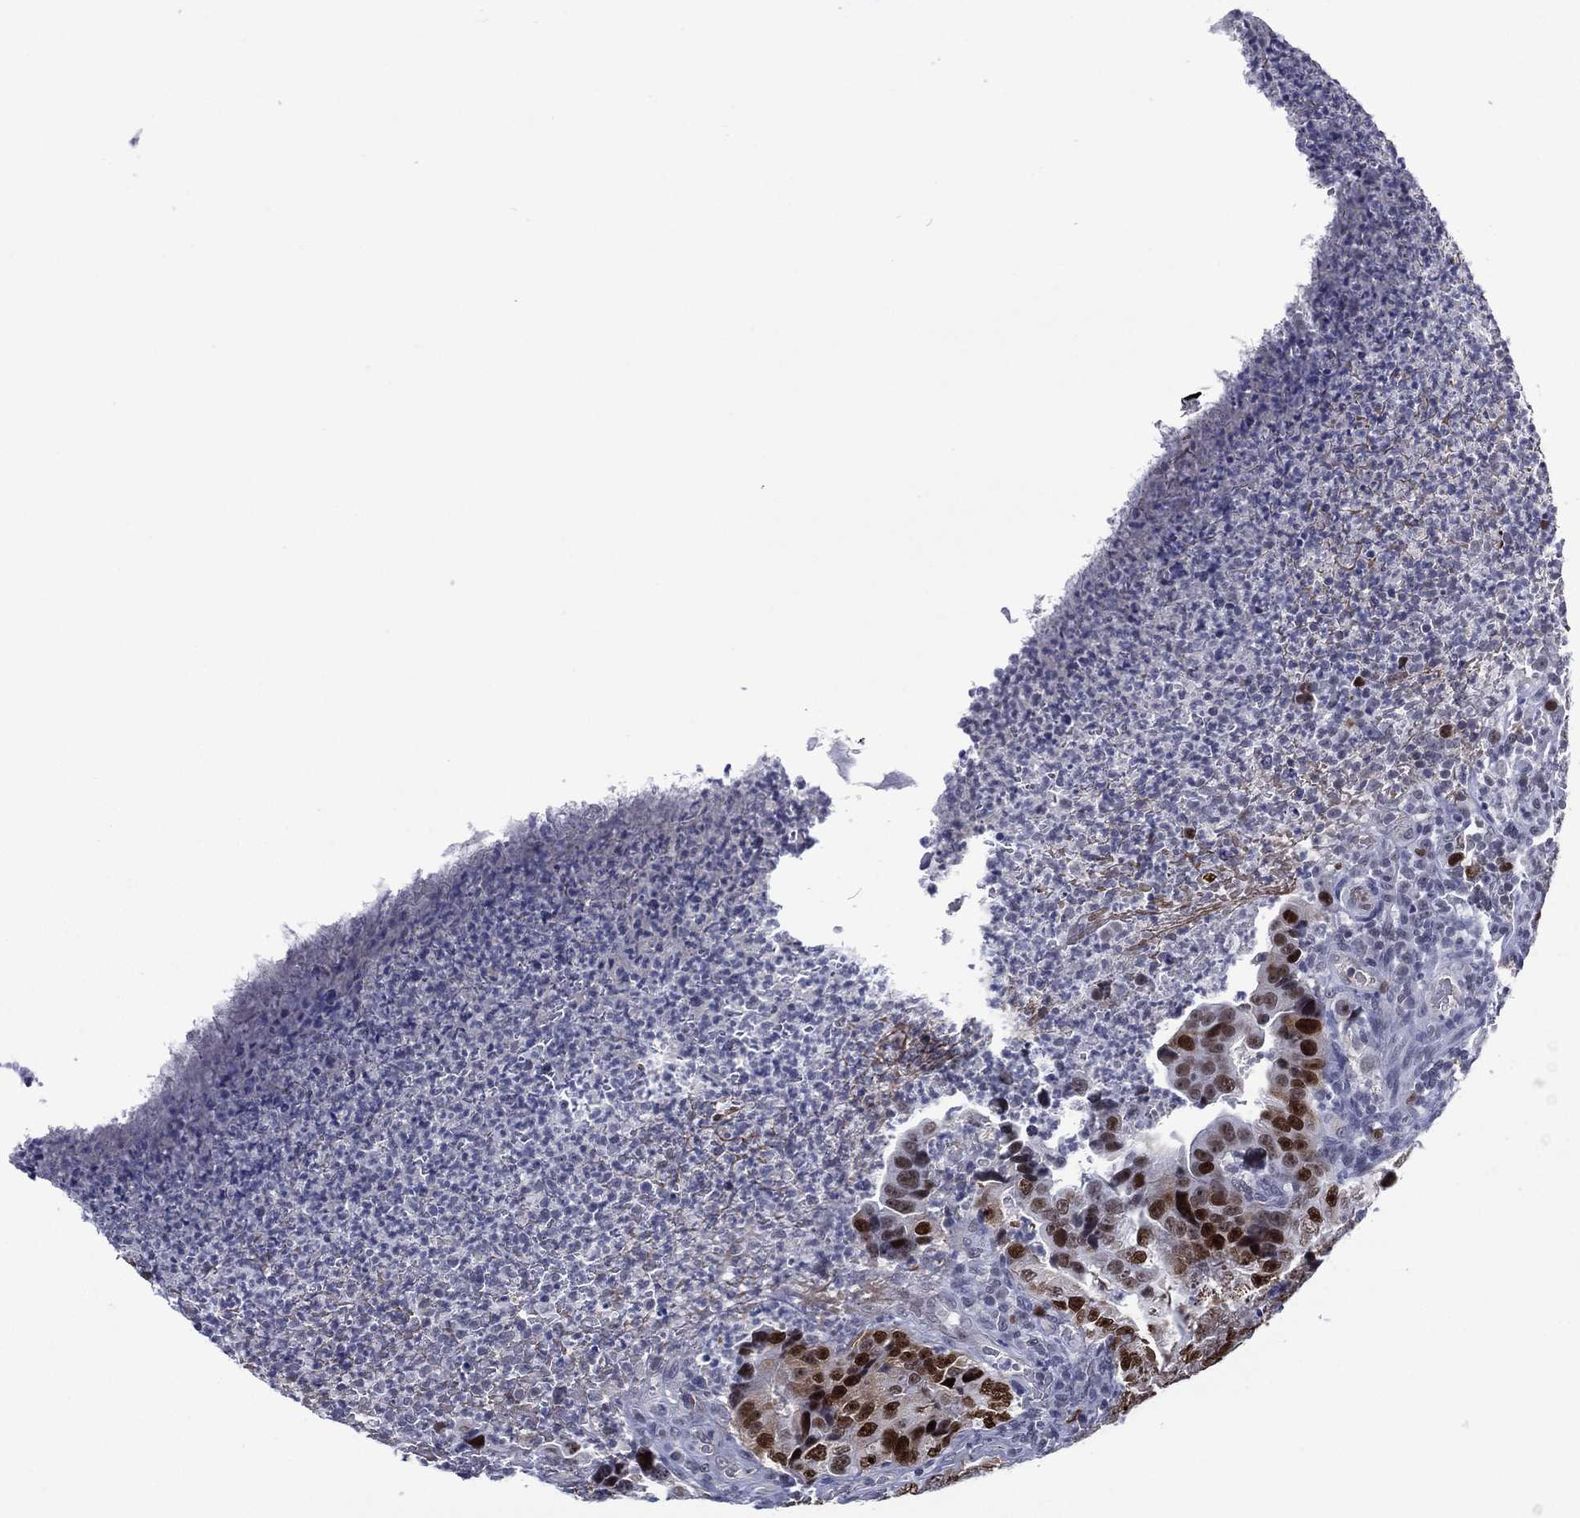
{"staining": {"intensity": "strong", "quantity": "25%-75%", "location": "nuclear"}, "tissue": "colorectal cancer", "cell_type": "Tumor cells", "image_type": "cancer", "snomed": [{"axis": "morphology", "description": "Adenocarcinoma, NOS"}, {"axis": "topography", "description": "Colon"}], "caption": "Colorectal cancer (adenocarcinoma) stained for a protein shows strong nuclear positivity in tumor cells.", "gene": "GATA6", "patient": {"sex": "female", "age": 72}}